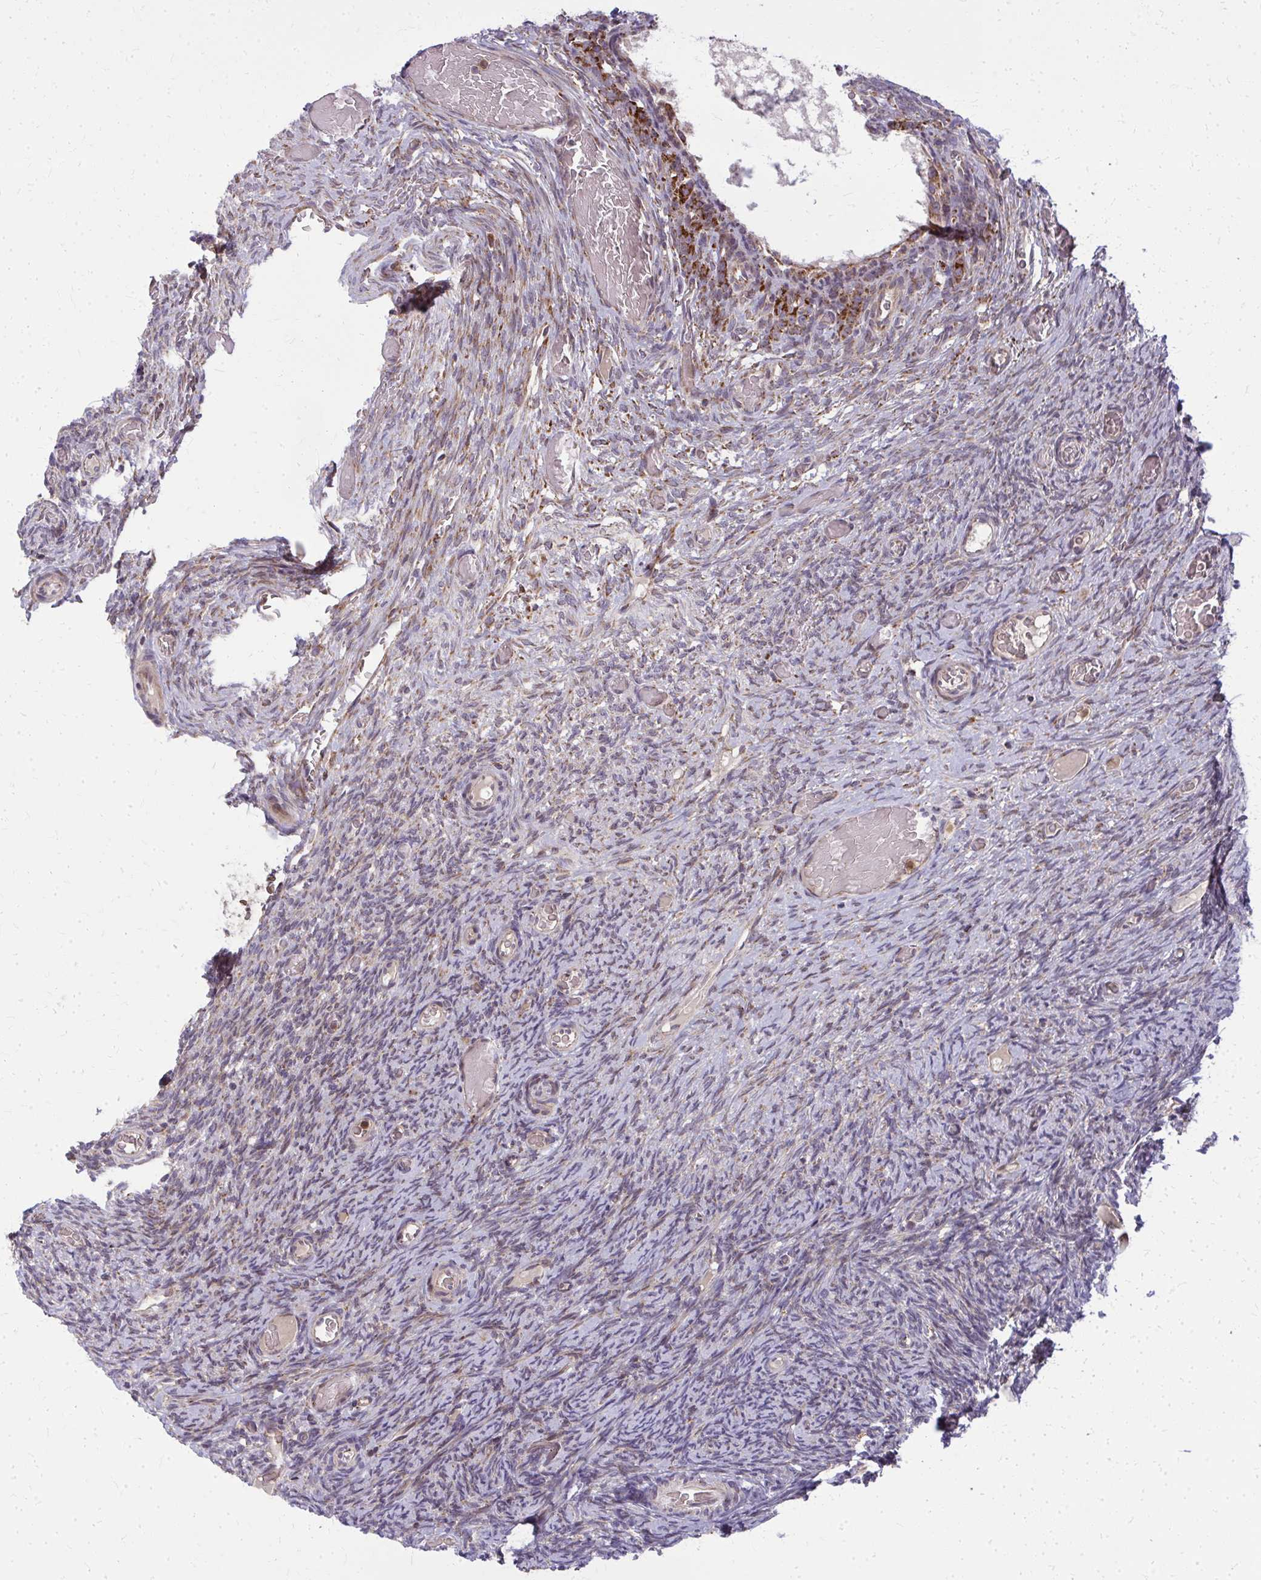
{"staining": {"intensity": "weak", "quantity": "25%-75%", "location": "cytoplasmic/membranous"}, "tissue": "ovary", "cell_type": "Ovarian stroma cells", "image_type": "normal", "snomed": [{"axis": "morphology", "description": "Normal tissue, NOS"}, {"axis": "topography", "description": "Ovary"}], "caption": "Protein expression by IHC shows weak cytoplasmic/membranous staining in approximately 25%-75% of ovarian stroma cells in benign ovary. (IHC, brightfield microscopy, high magnification).", "gene": "MCCC1", "patient": {"sex": "female", "age": 34}}